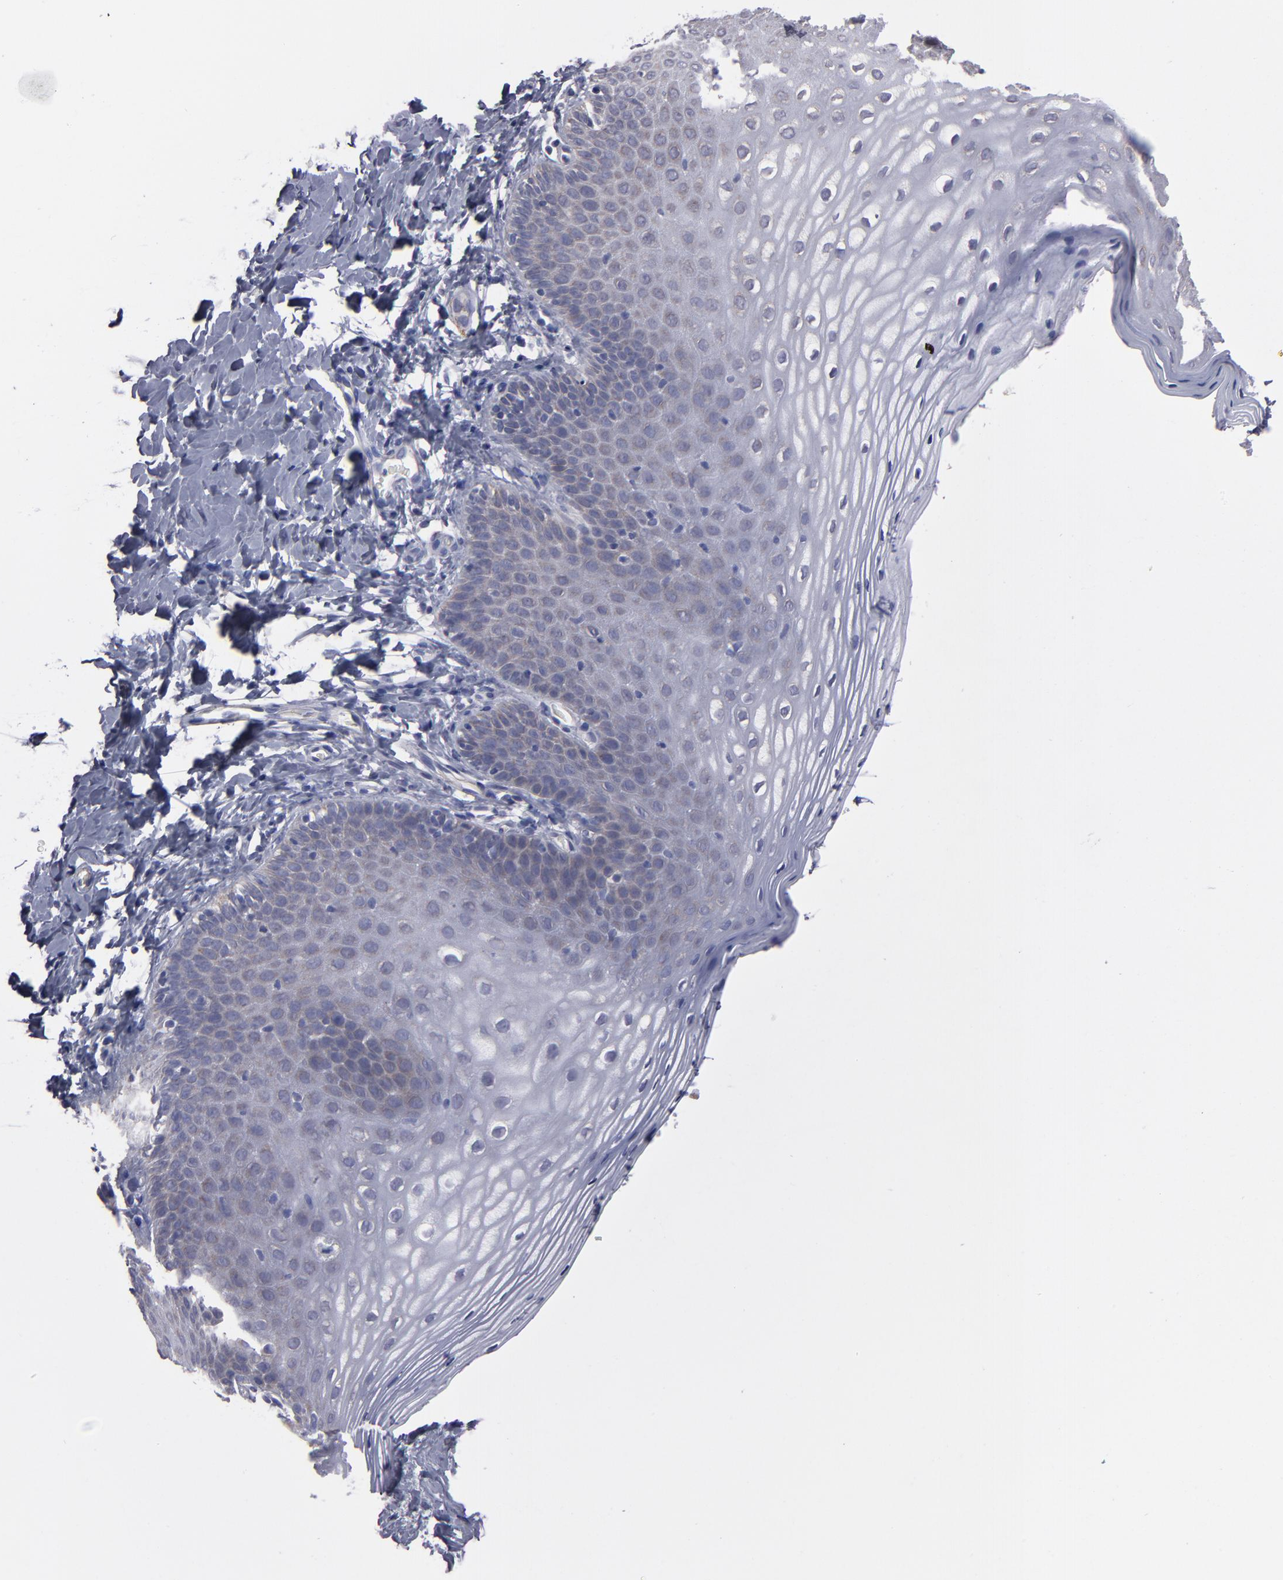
{"staining": {"intensity": "weak", "quantity": "25%-75%", "location": "cytoplasmic/membranous"}, "tissue": "vagina", "cell_type": "Squamous epithelial cells", "image_type": "normal", "snomed": [{"axis": "morphology", "description": "Normal tissue, NOS"}, {"axis": "topography", "description": "Vagina"}], "caption": "A brown stain shows weak cytoplasmic/membranous positivity of a protein in squamous epithelial cells of benign vagina.", "gene": "SLMAP", "patient": {"sex": "female", "age": 55}}